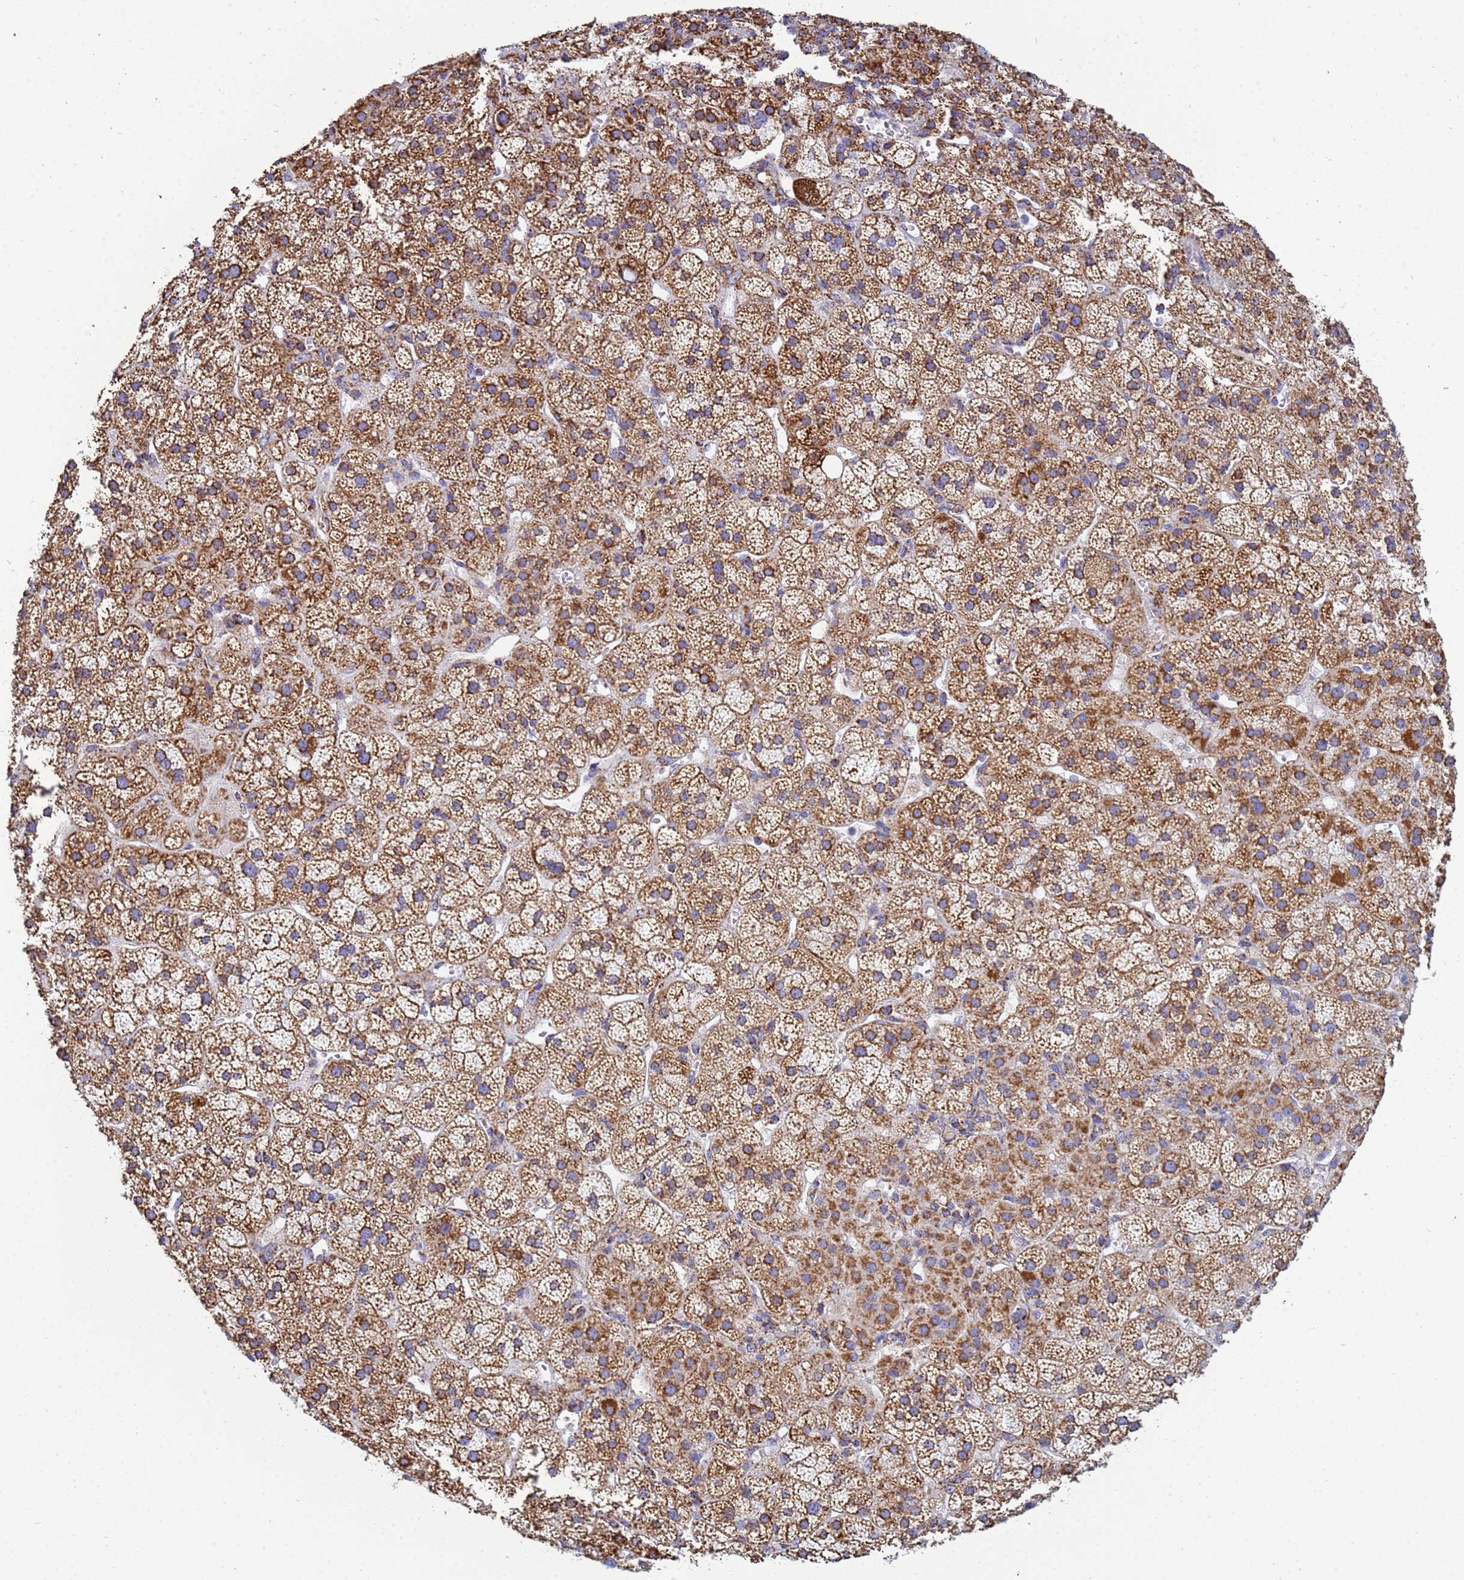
{"staining": {"intensity": "strong", "quantity": ">75%", "location": "cytoplasmic/membranous"}, "tissue": "adrenal gland", "cell_type": "Glandular cells", "image_type": "normal", "snomed": [{"axis": "morphology", "description": "Normal tissue, NOS"}, {"axis": "topography", "description": "Adrenal gland"}], "caption": "Immunohistochemistry (IHC) image of benign adrenal gland: human adrenal gland stained using immunohistochemistry shows high levels of strong protein expression localized specifically in the cytoplasmic/membranous of glandular cells, appearing as a cytoplasmic/membranous brown color.", "gene": "COQ4", "patient": {"sex": "female", "age": 70}}